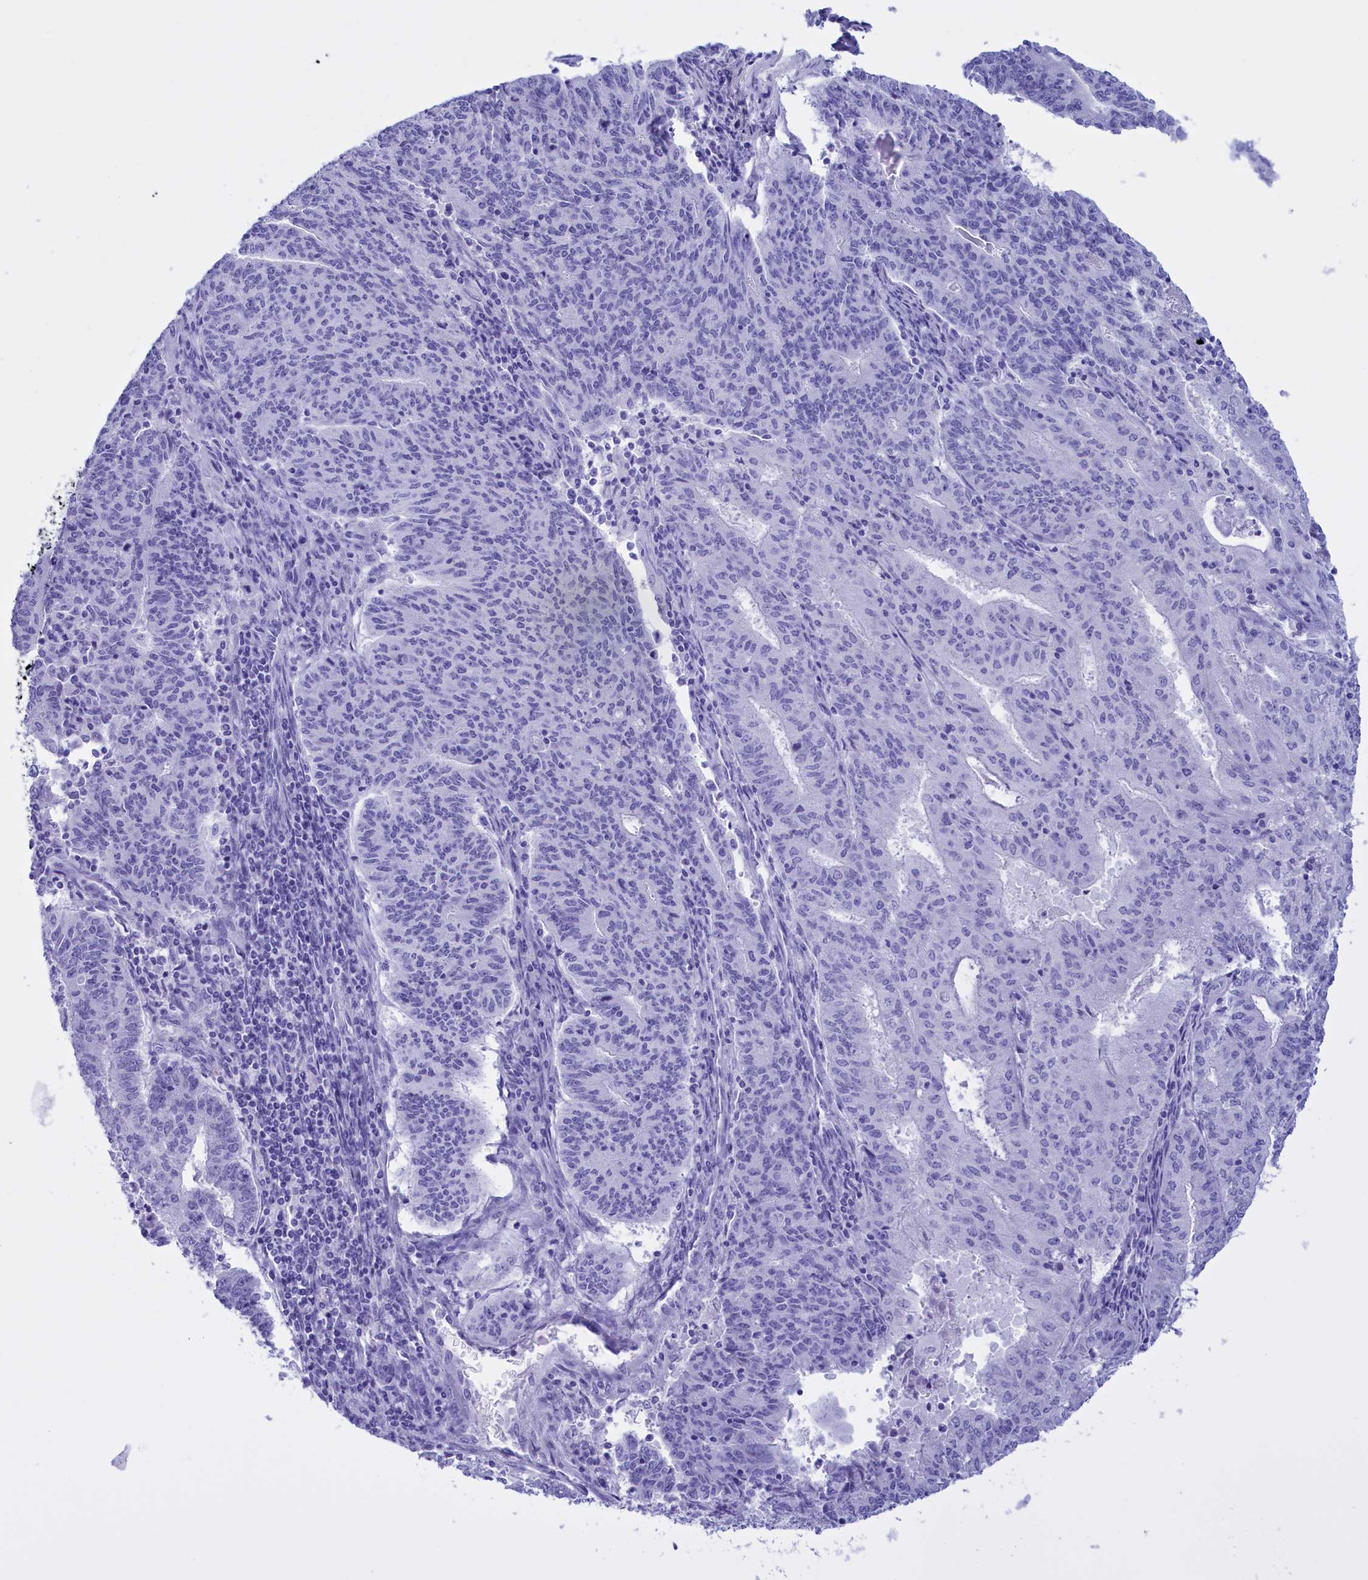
{"staining": {"intensity": "negative", "quantity": "none", "location": "none"}, "tissue": "endometrial cancer", "cell_type": "Tumor cells", "image_type": "cancer", "snomed": [{"axis": "morphology", "description": "Adenocarcinoma, NOS"}, {"axis": "topography", "description": "Endometrium"}], "caption": "Immunohistochemical staining of human endometrial cancer reveals no significant expression in tumor cells.", "gene": "BRI3", "patient": {"sex": "female", "age": 59}}